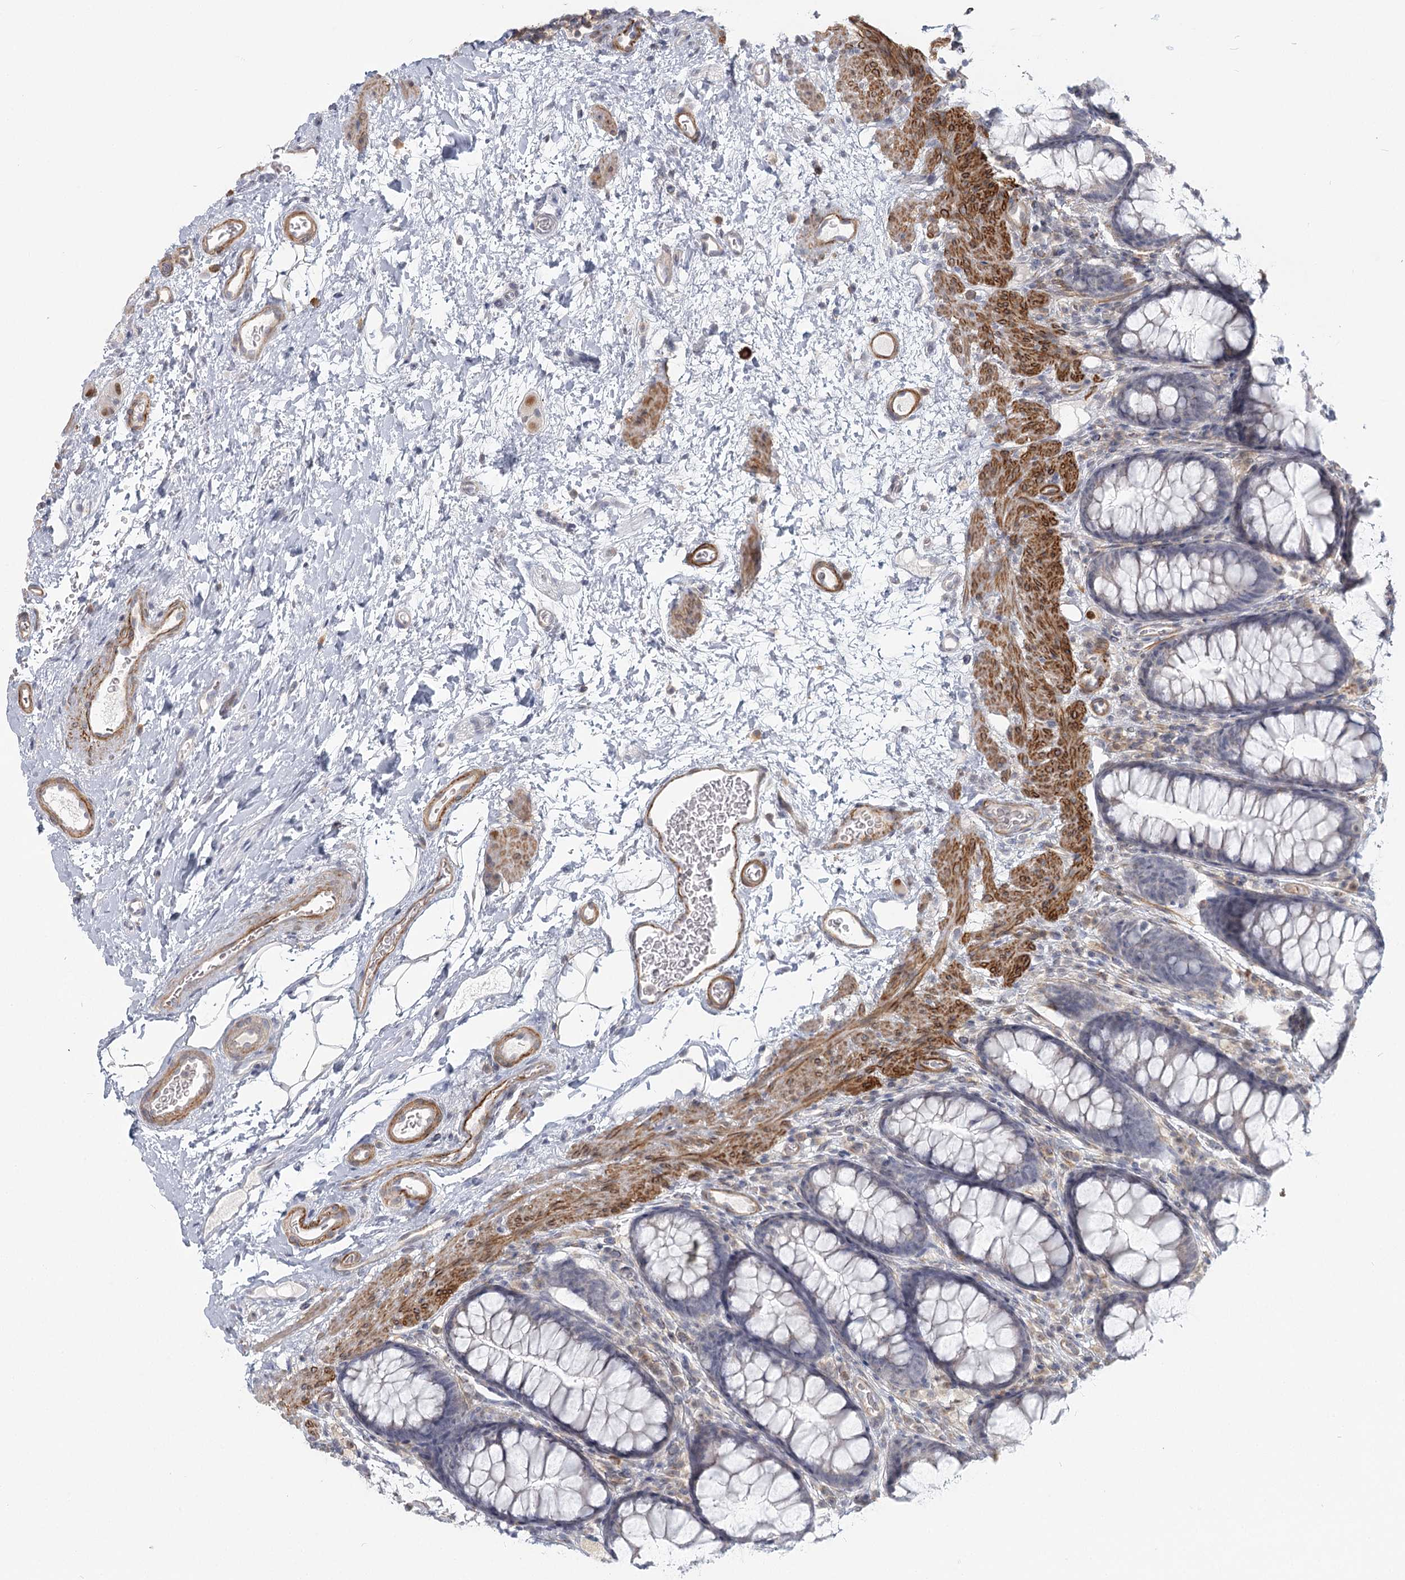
{"staining": {"intensity": "moderate", "quantity": ">75%", "location": "cytoplasmic/membranous"}, "tissue": "colon", "cell_type": "Endothelial cells", "image_type": "normal", "snomed": [{"axis": "morphology", "description": "Normal tissue, NOS"}, {"axis": "topography", "description": "Colon"}], "caption": "The micrograph exhibits a brown stain indicating the presence of a protein in the cytoplasmic/membranous of endothelial cells in colon.", "gene": "USP11", "patient": {"sex": "female", "age": 62}}